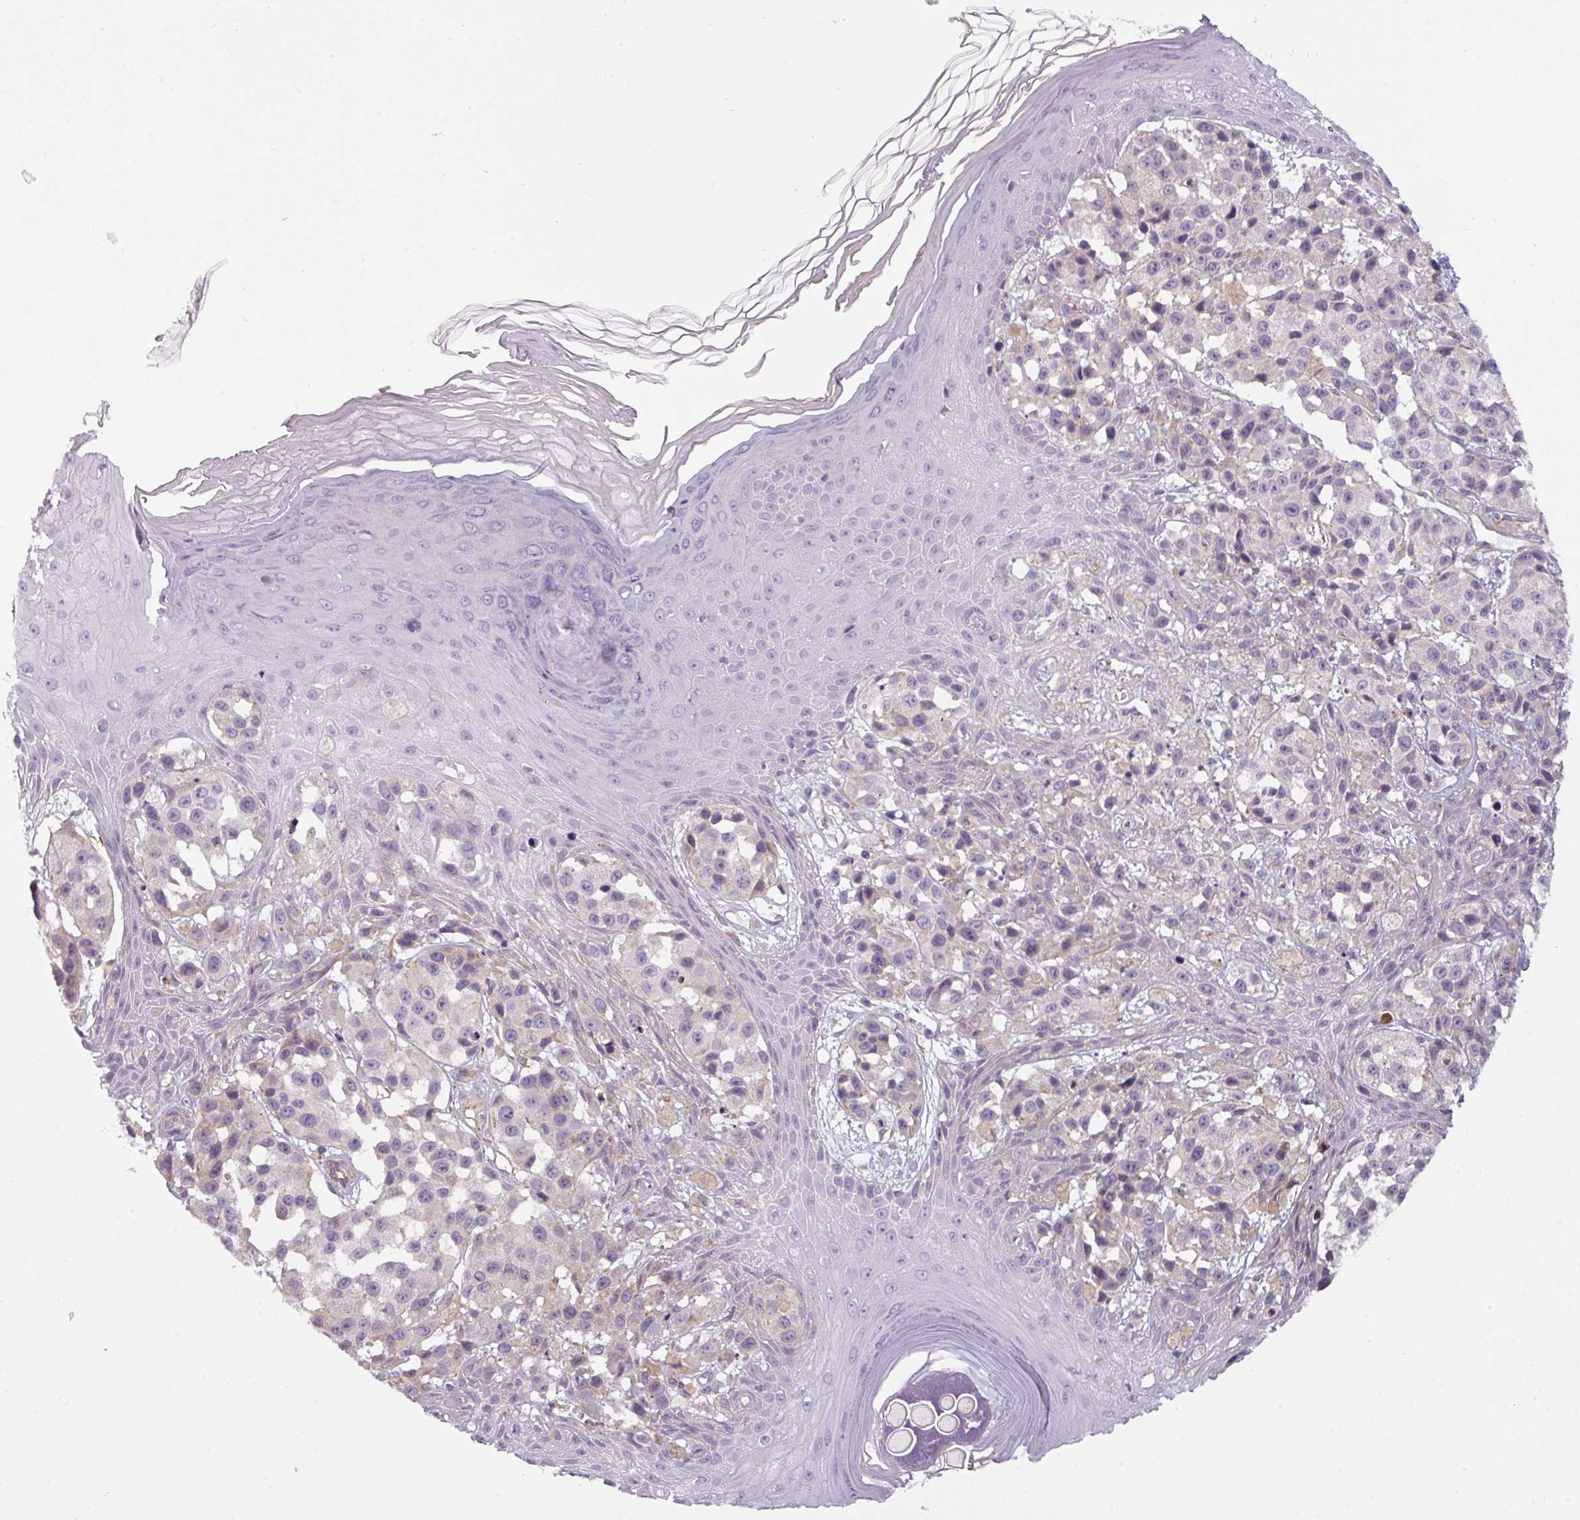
{"staining": {"intensity": "negative", "quantity": "none", "location": "none"}, "tissue": "melanoma", "cell_type": "Tumor cells", "image_type": "cancer", "snomed": [{"axis": "morphology", "description": "Malignant melanoma, NOS"}, {"axis": "topography", "description": "Skin"}], "caption": "A micrograph of human malignant melanoma is negative for staining in tumor cells.", "gene": "BUD23", "patient": {"sex": "male", "age": 39}}